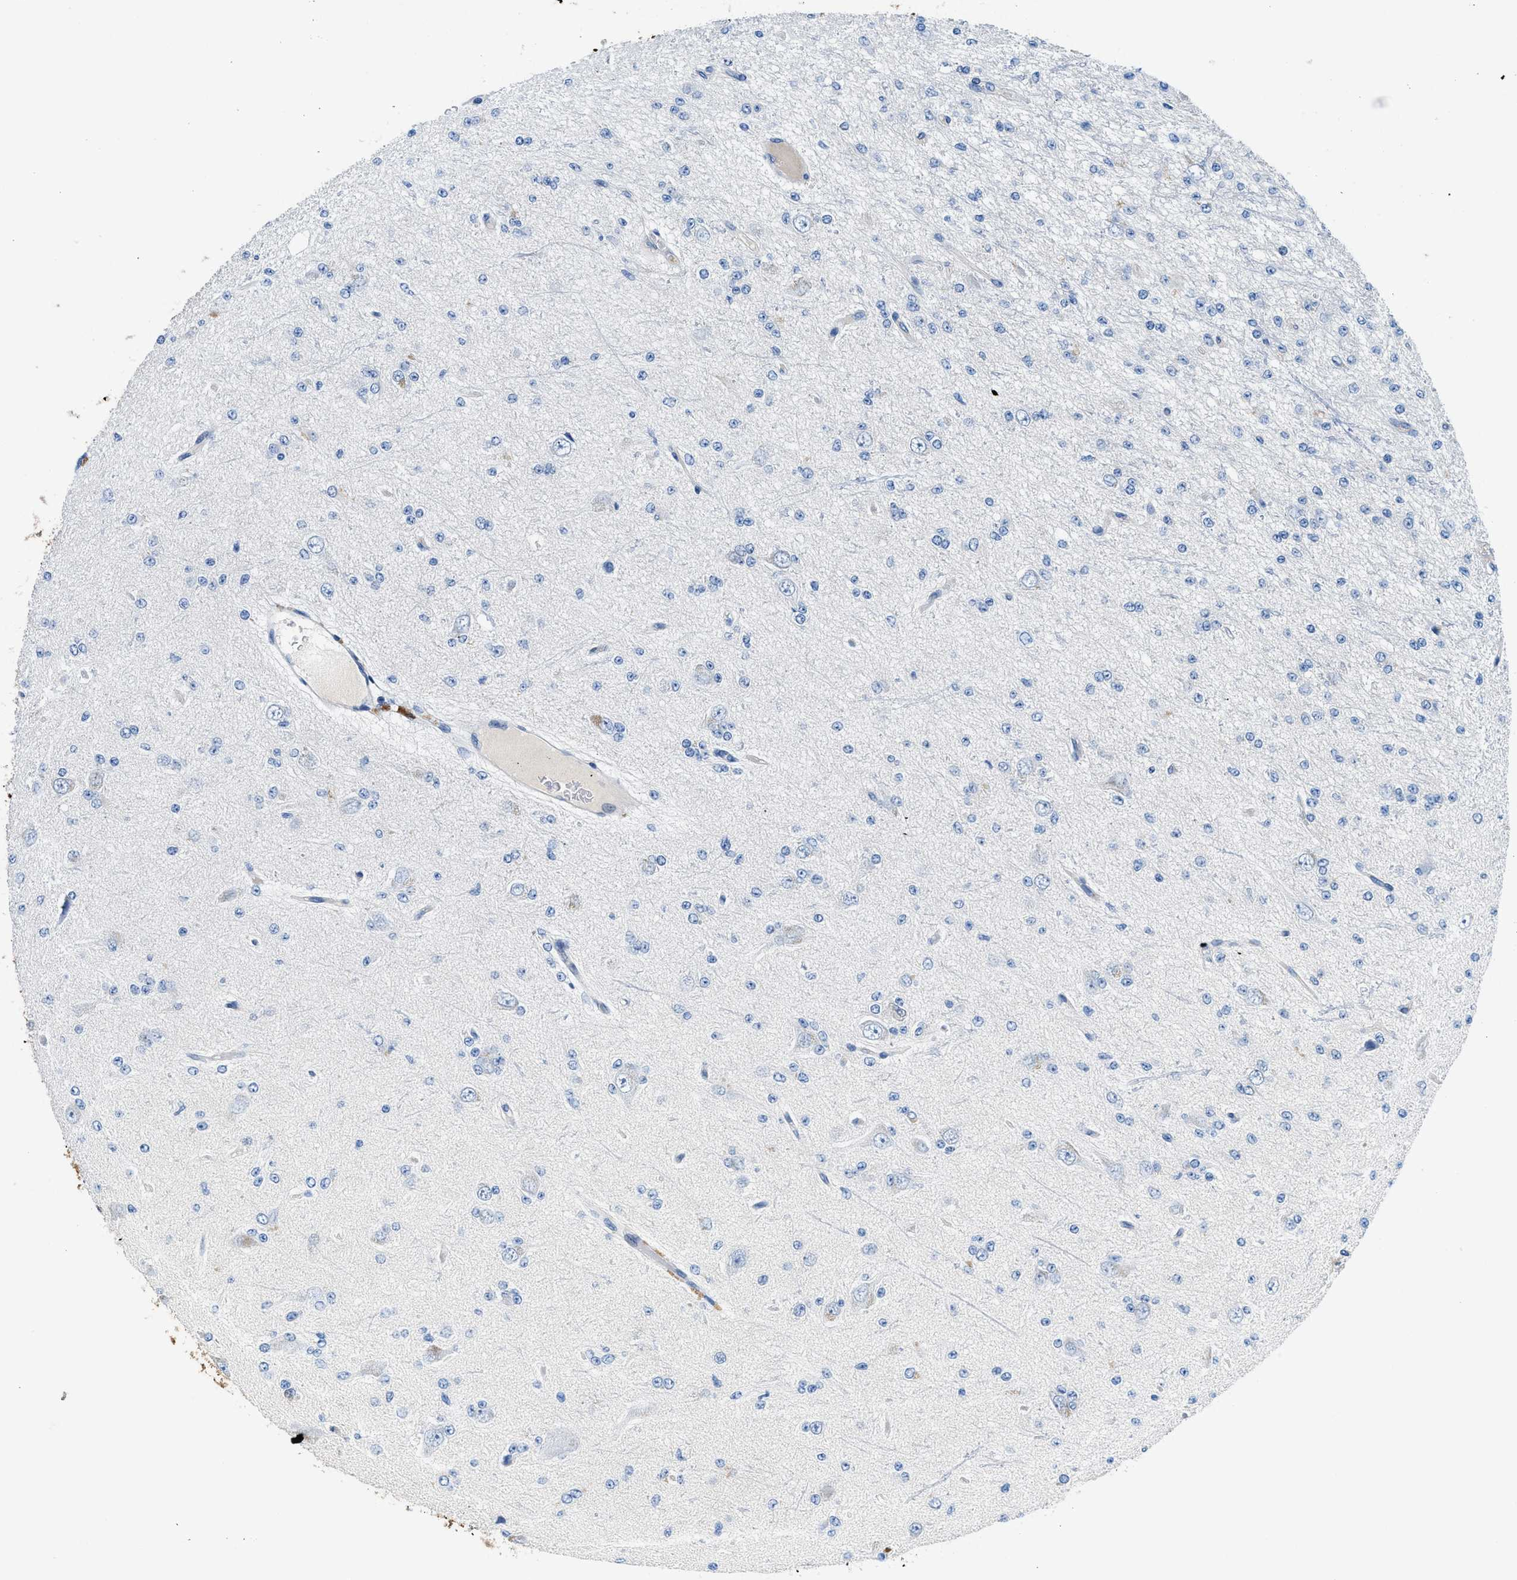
{"staining": {"intensity": "negative", "quantity": "none", "location": "none"}, "tissue": "glioma", "cell_type": "Tumor cells", "image_type": "cancer", "snomed": [{"axis": "morphology", "description": "Glioma, malignant, Low grade"}, {"axis": "topography", "description": "Brain"}], "caption": "This image is of glioma stained with IHC to label a protein in brown with the nuclei are counter-stained blue. There is no positivity in tumor cells. (DAB (3,3'-diaminobenzidine) immunohistochemistry visualized using brightfield microscopy, high magnification).", "gene": "FADS6", "patient": {"sex": "male", "age": 38}}